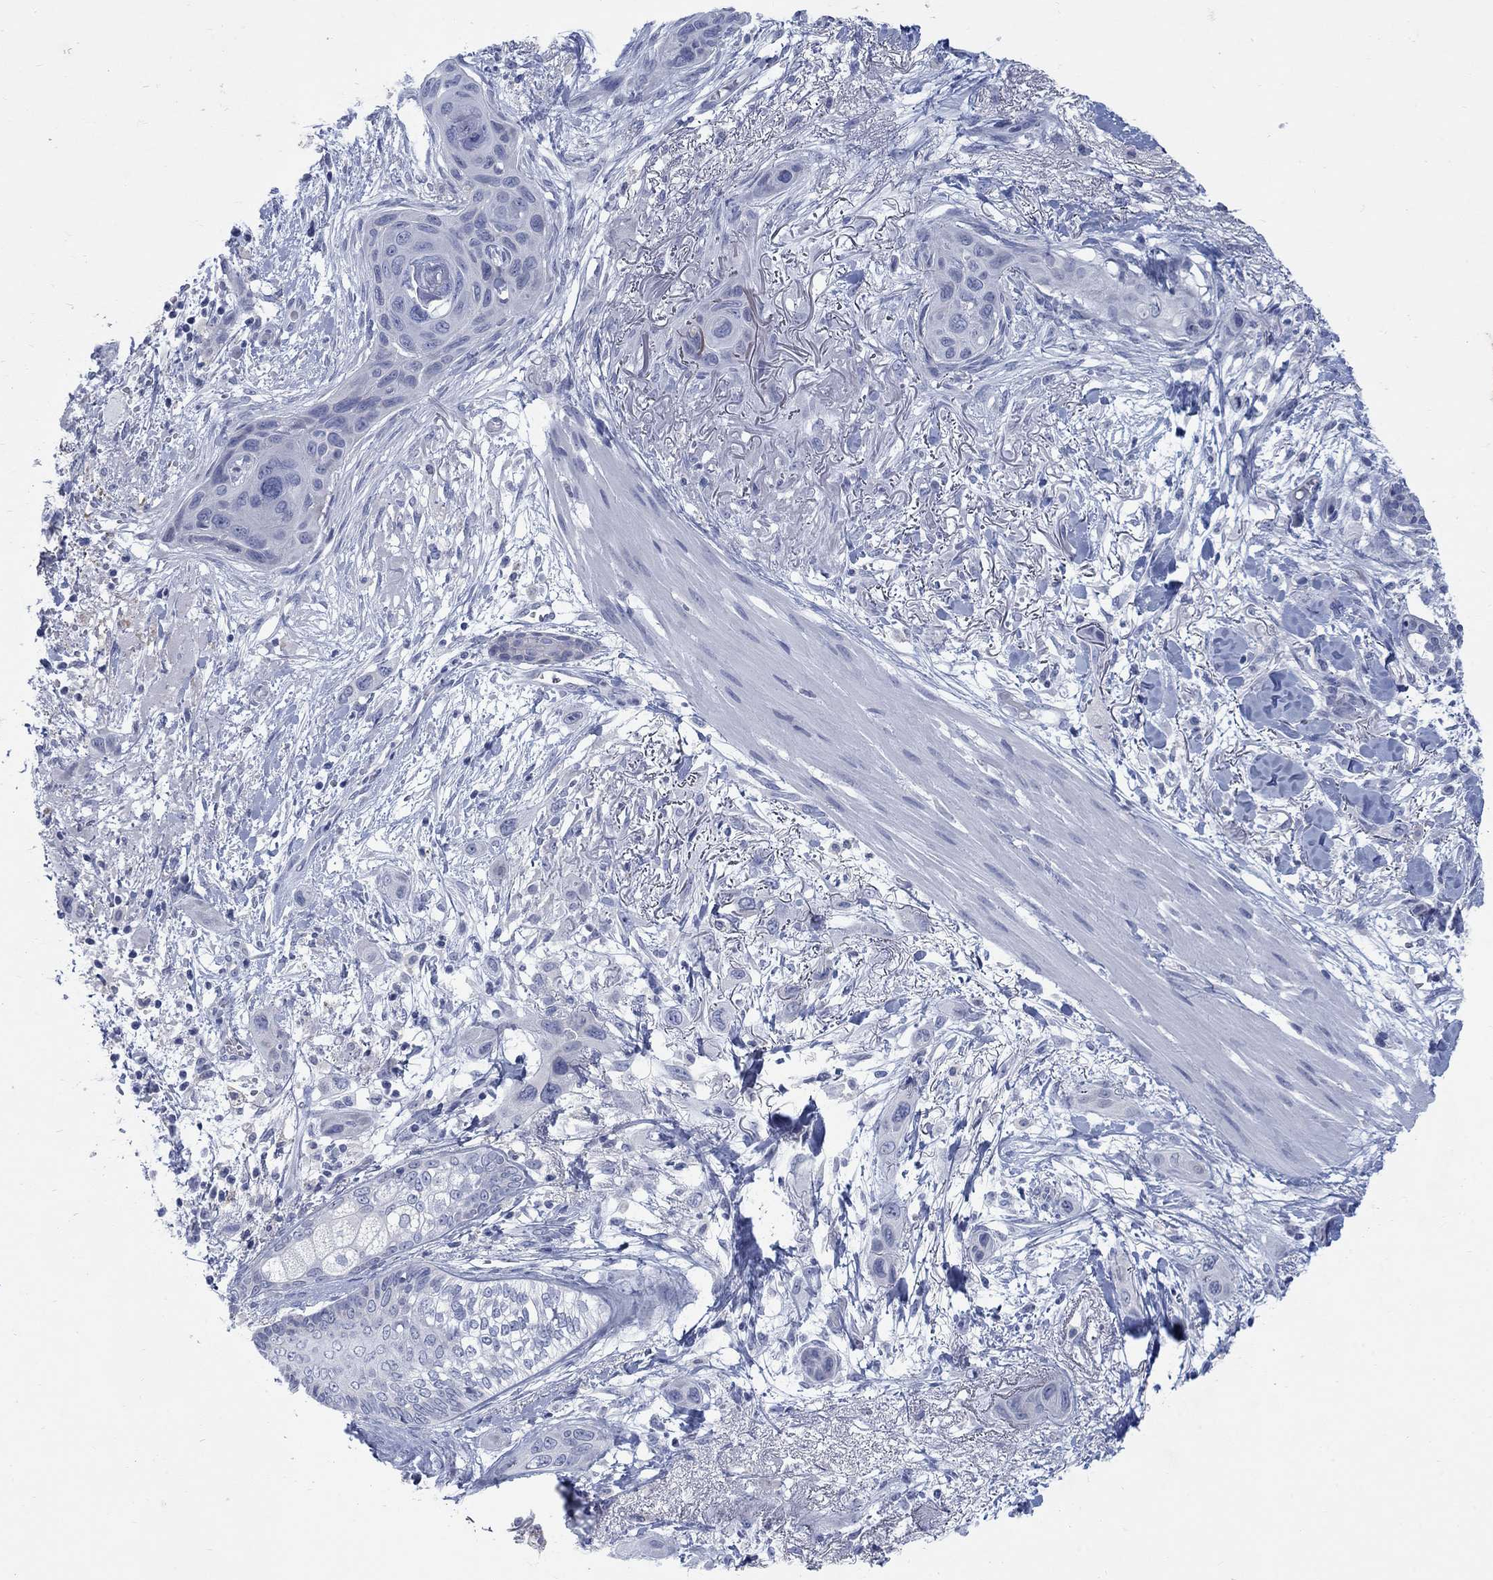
{"staining": {"intensity": "negative", "quantity": "none", "location": "none"}, "tissue": "skin cancer", "cell_type": "Tumor cells", "image_type": "cancer", "snomed": [{"axis": "morphology", "description": "Squamous cell carcinoma, NOS"}, {"axis": "topography", "description": "Skin"}], "caption": "There is no significant positivity in tumor cells of squamous cell carcinoma (skin).", "gene": "RFTN2", "patient": {"sex": "male", "age": 79}}